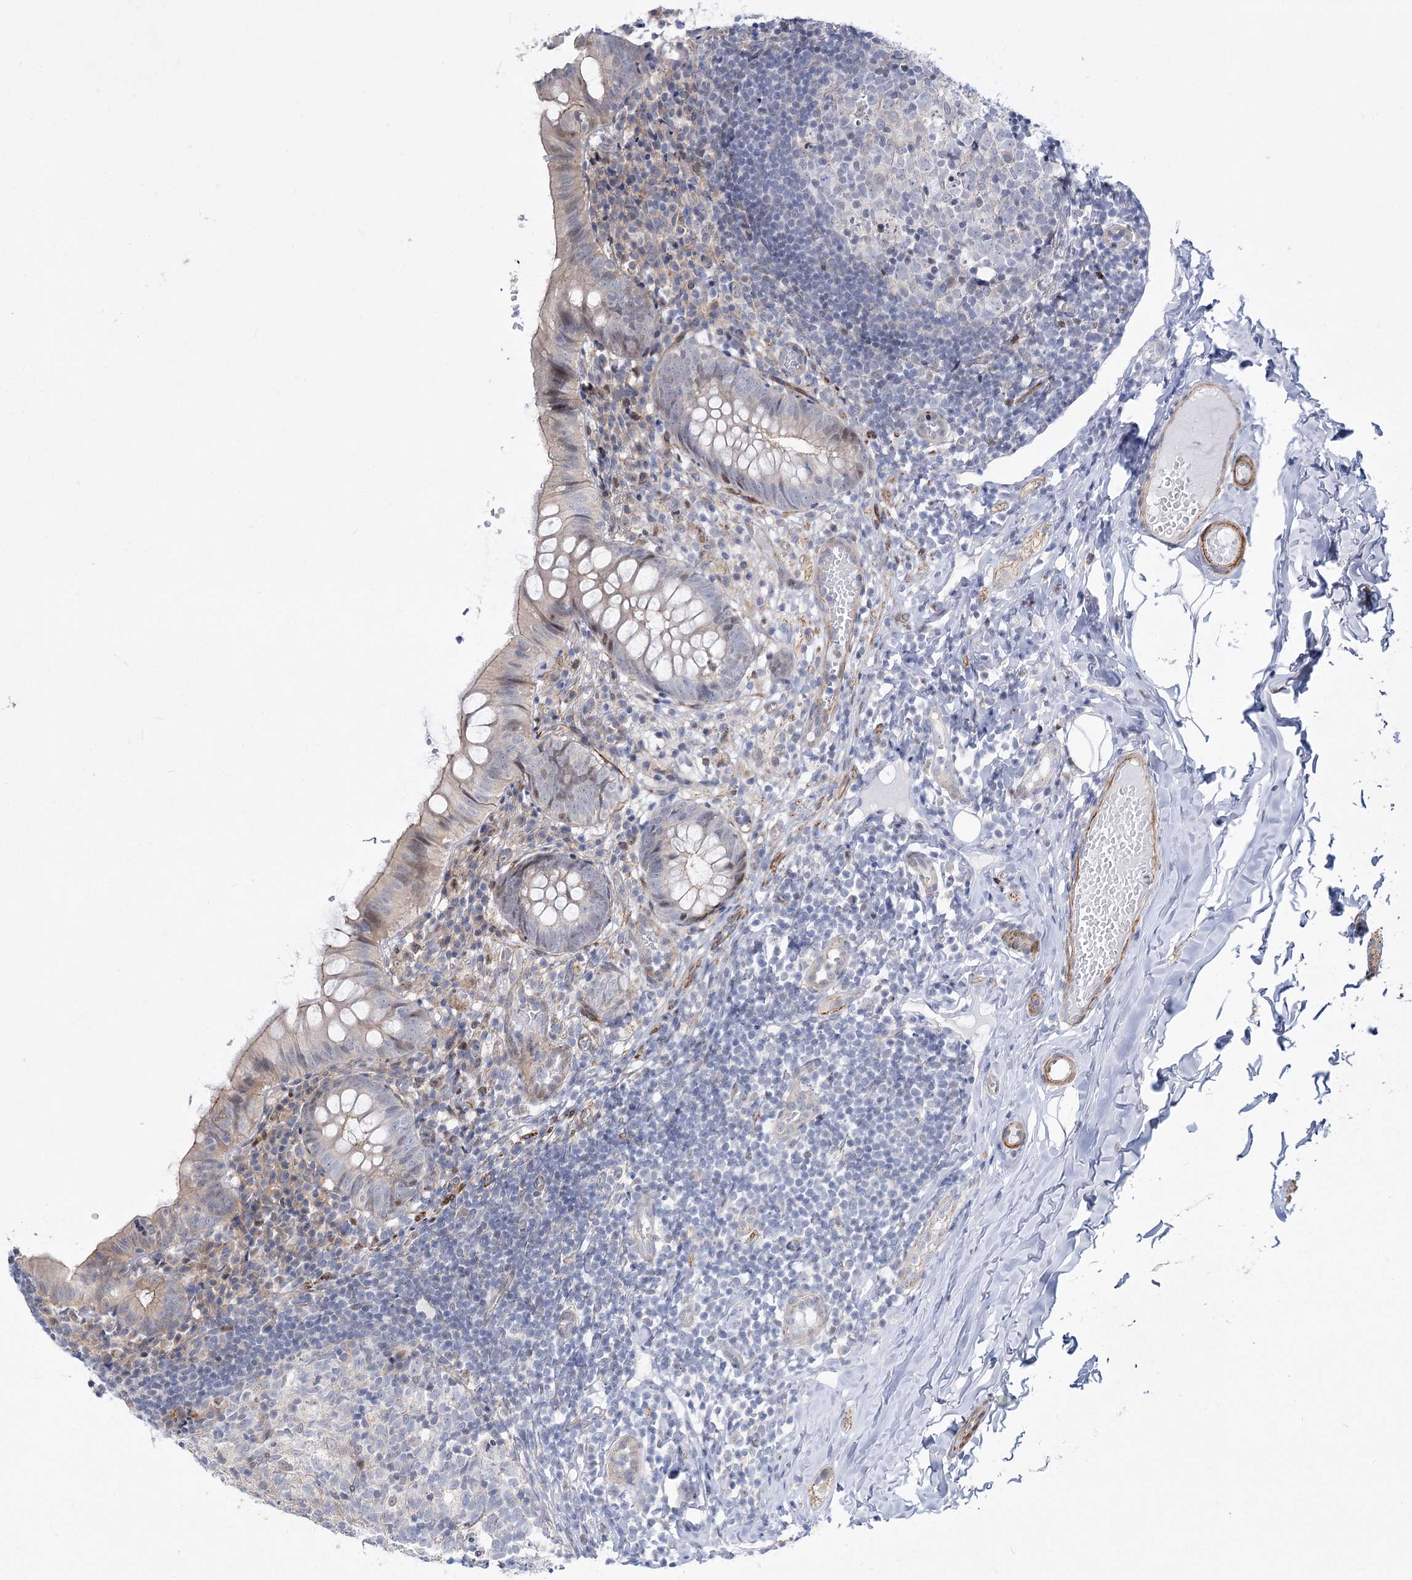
{"staining": {"intensity": "weak", "quantity": "<25%", "location": "cytoplasmic/membranous,nuclear"}, "tissue": "appendix", "cell_type": "Glandular cells", "image_type": "normal", "snomed": [{"axis": "morphology", "description": "Normal tissue, NOS"}, {"axis": "topography", "description": "Appendix"}], "caption": "Immunohistochemistry image of benign appendix: human appendix stained with DAB demonstrates no significant protein staining in glandular cells. (Immunohistochemistry, brightfield microscopy, high magnification).", "gene": "ARSI", "patient": {"sex": "male", "age": 8}}